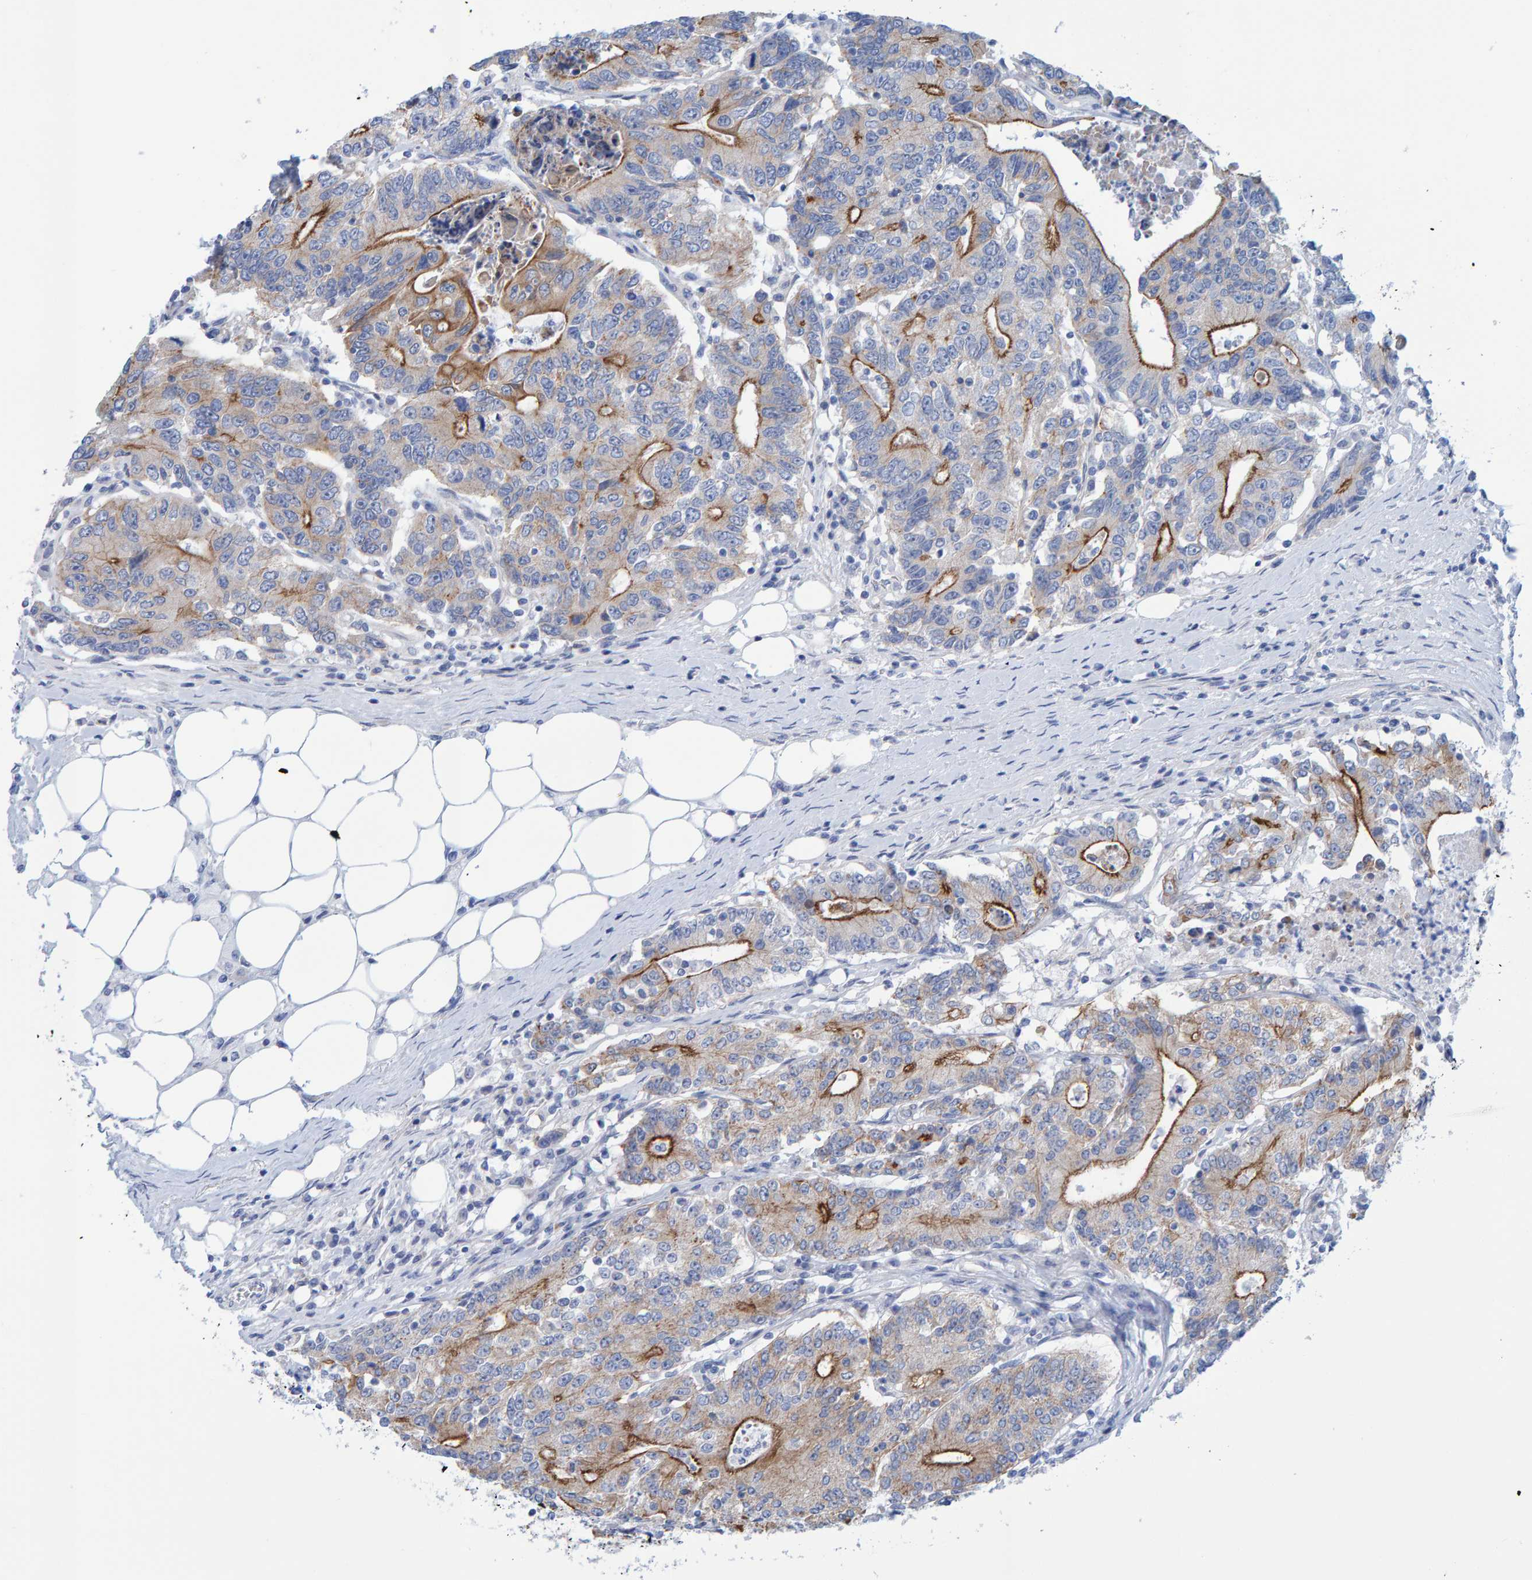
{"staining": {"intensity": "moderate", "quantity": "25%-75%", "location": "cytoplasmic/membranous"}, "tissue": "colorectal cancer", "cell_type": "Tumor cells", "image_type": "cancer", "snomed": [{"axis": "morphology", "description": "Adenocarcinoma, NOS"}, {"axis": "topography", "description": "Colon"}], "caption": "This is an image of immunohistochemistry staining of adenocarcinoma (colorectal), which shows moderate staining in the cytoplasmic/membranous of tumor cells.", "gene": "JAKMIP3", "patient": {"sex": "female", "age": 77}}